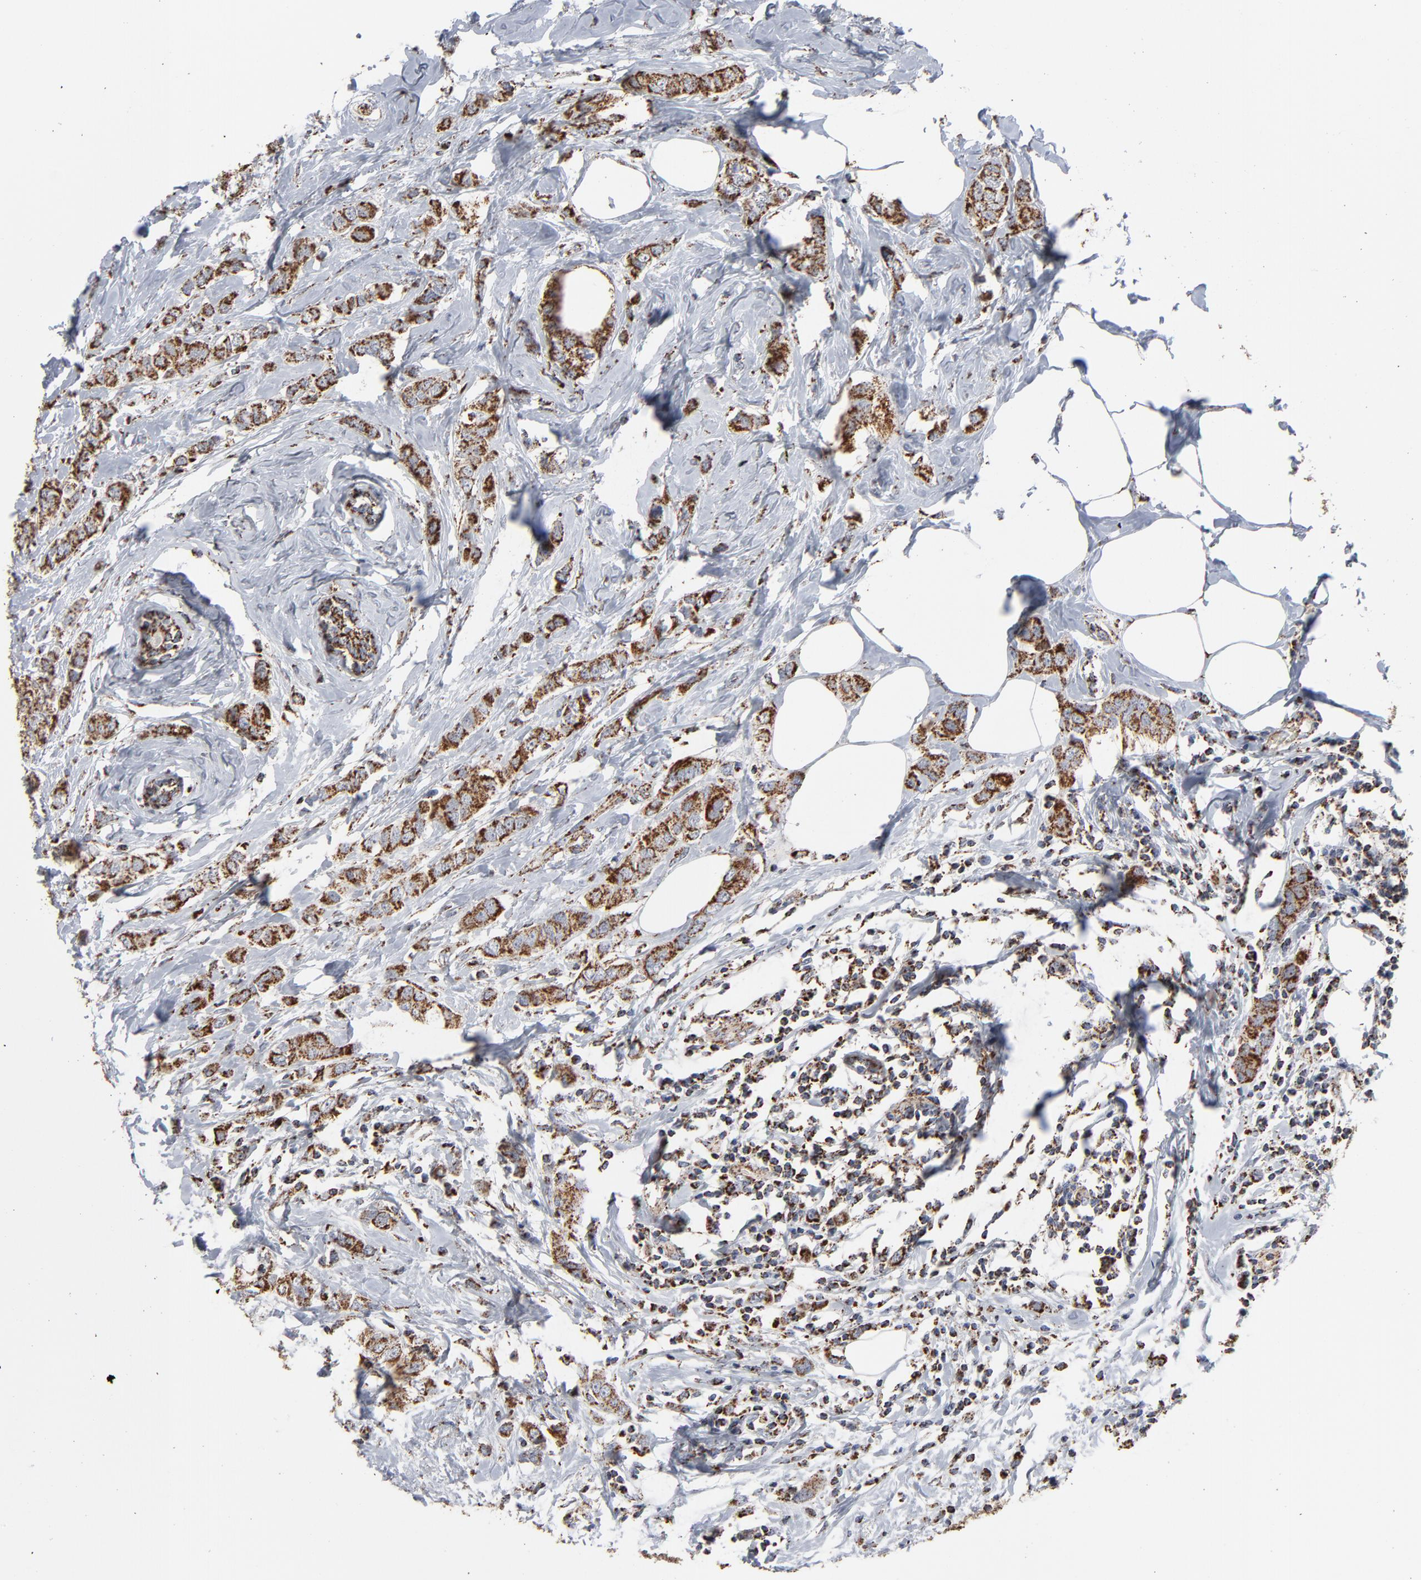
{"staining": {"intensity": "strong", "quantity": ">75%", "location": "cytoplasmic/membranous"}, "tissue": "breast cancer", "cell_type": "Tumor cells", "image_type": "cancer", "snomed": [{"axis": "morphology", "description": "Normal tissue, NOS"}, {"axis": "morphology", "description": "Duct carcinoma"}, {"axis": "topography", "description": "Breast"}], "caption": "Immunohistochemistry (IHC) staining of breast cancer, which displays high levels of strong cytoplasmic/membranous expression in about >75% of tumor cells indicating strong cytoplasmic/membranous protein staining. The staining was performed using DAB (brown) for protein detection and nuclei were counterstained in hematoxylin (blue).", "gene": "UQCRC1", "patient": {"sex": "female", "age": 50}}